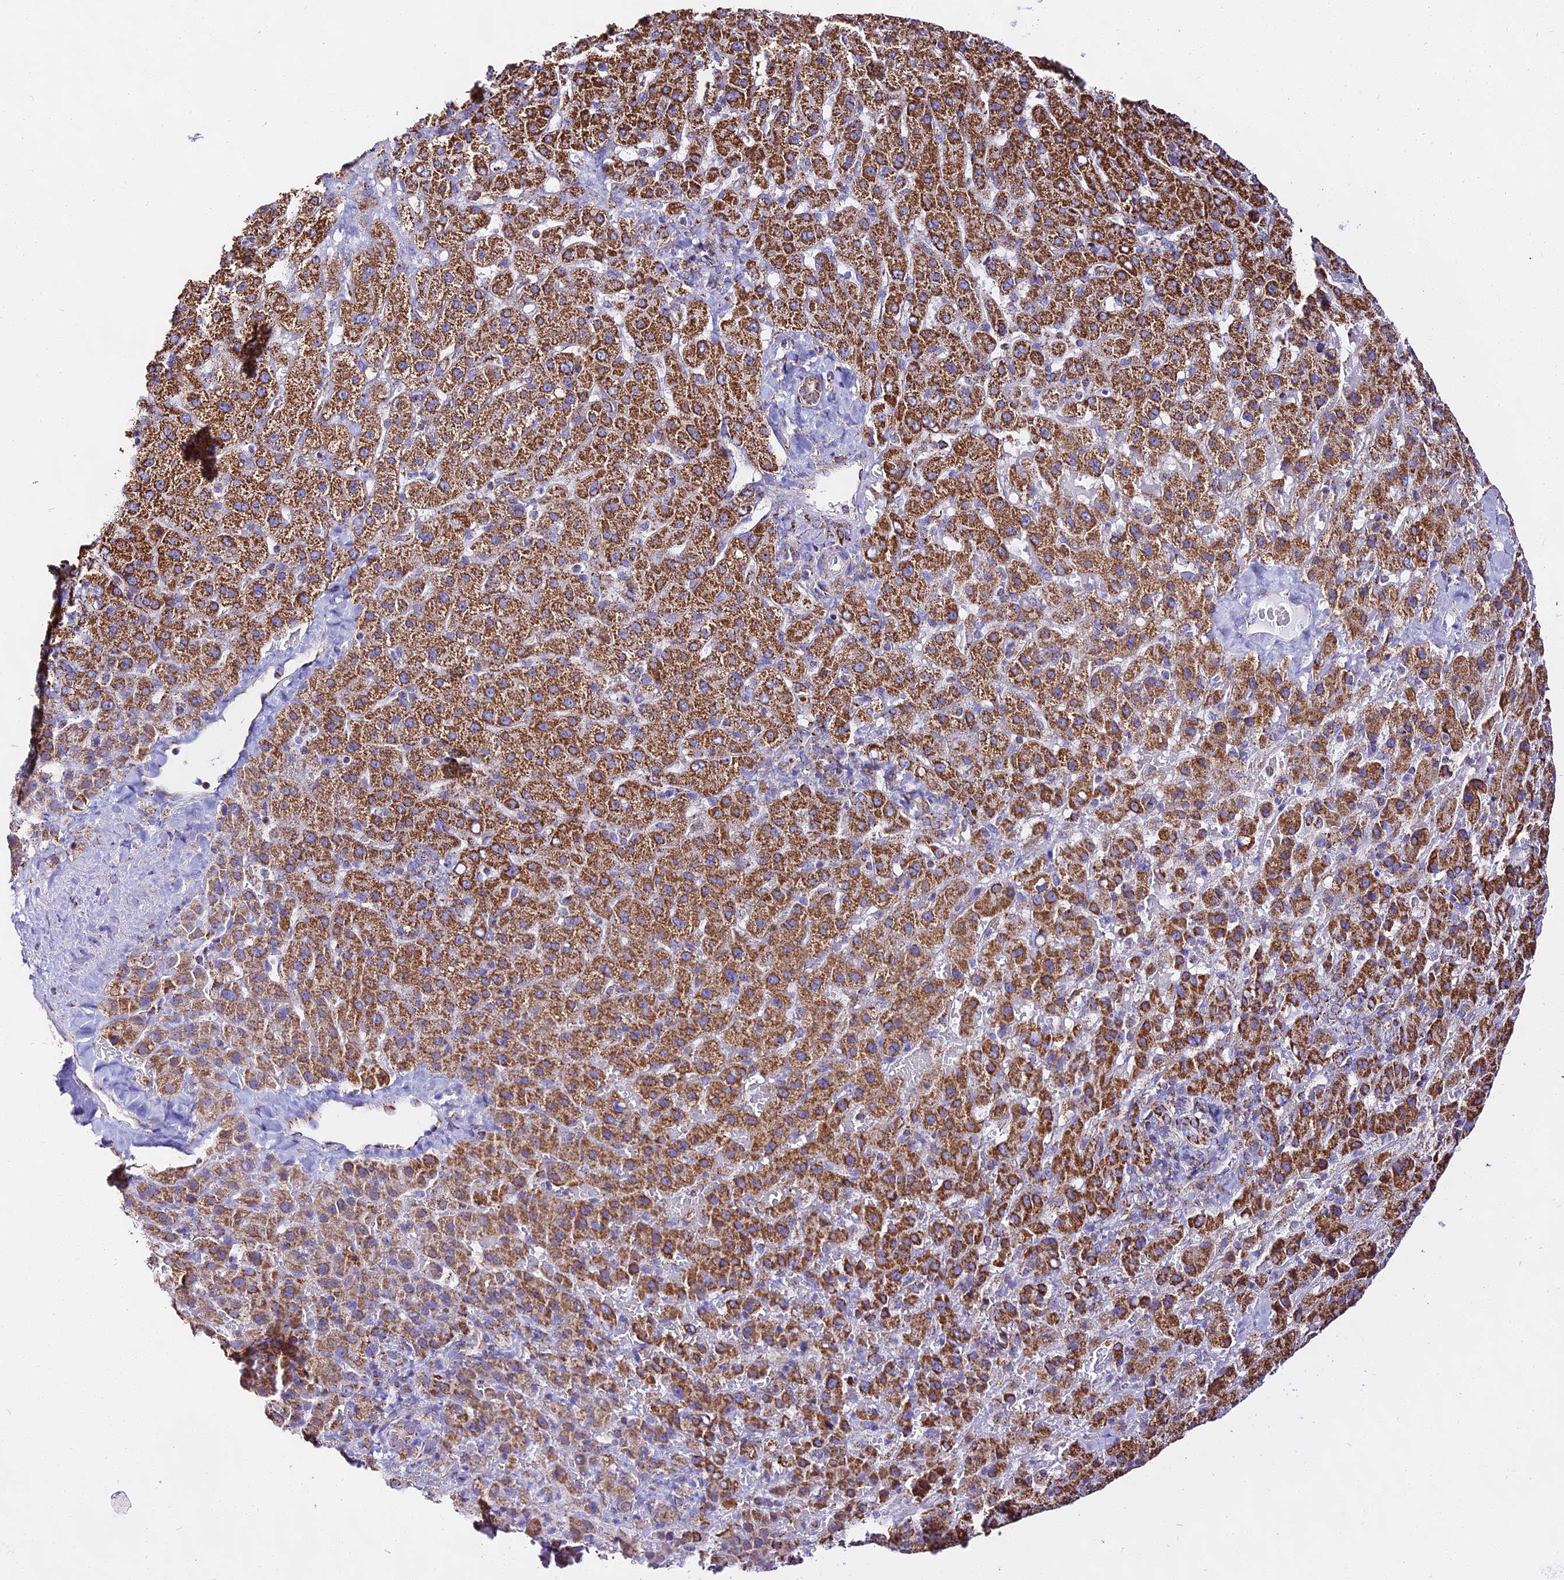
{"staining": {"intensity": "strong", "quantity": ">75%", "location": "cytoplasmic/membranous"}, "tissue": "liver cancer", "cell_type": "Tumor cells", "image_type": "cancer", "snomed": [{"axis": "morphology", "description": "Carcinoma, Hepatocellular, NOS"}, {"axis": "topography", "description": "Liver"}], "caption": "Tumor cells demonstrate strong cytoplasmic/membranous expression in about >75% of cells in liver hepatocellular carcinoma.", "gene": "ATP5PD", "patient": {"sex": "female", "age": 58}}